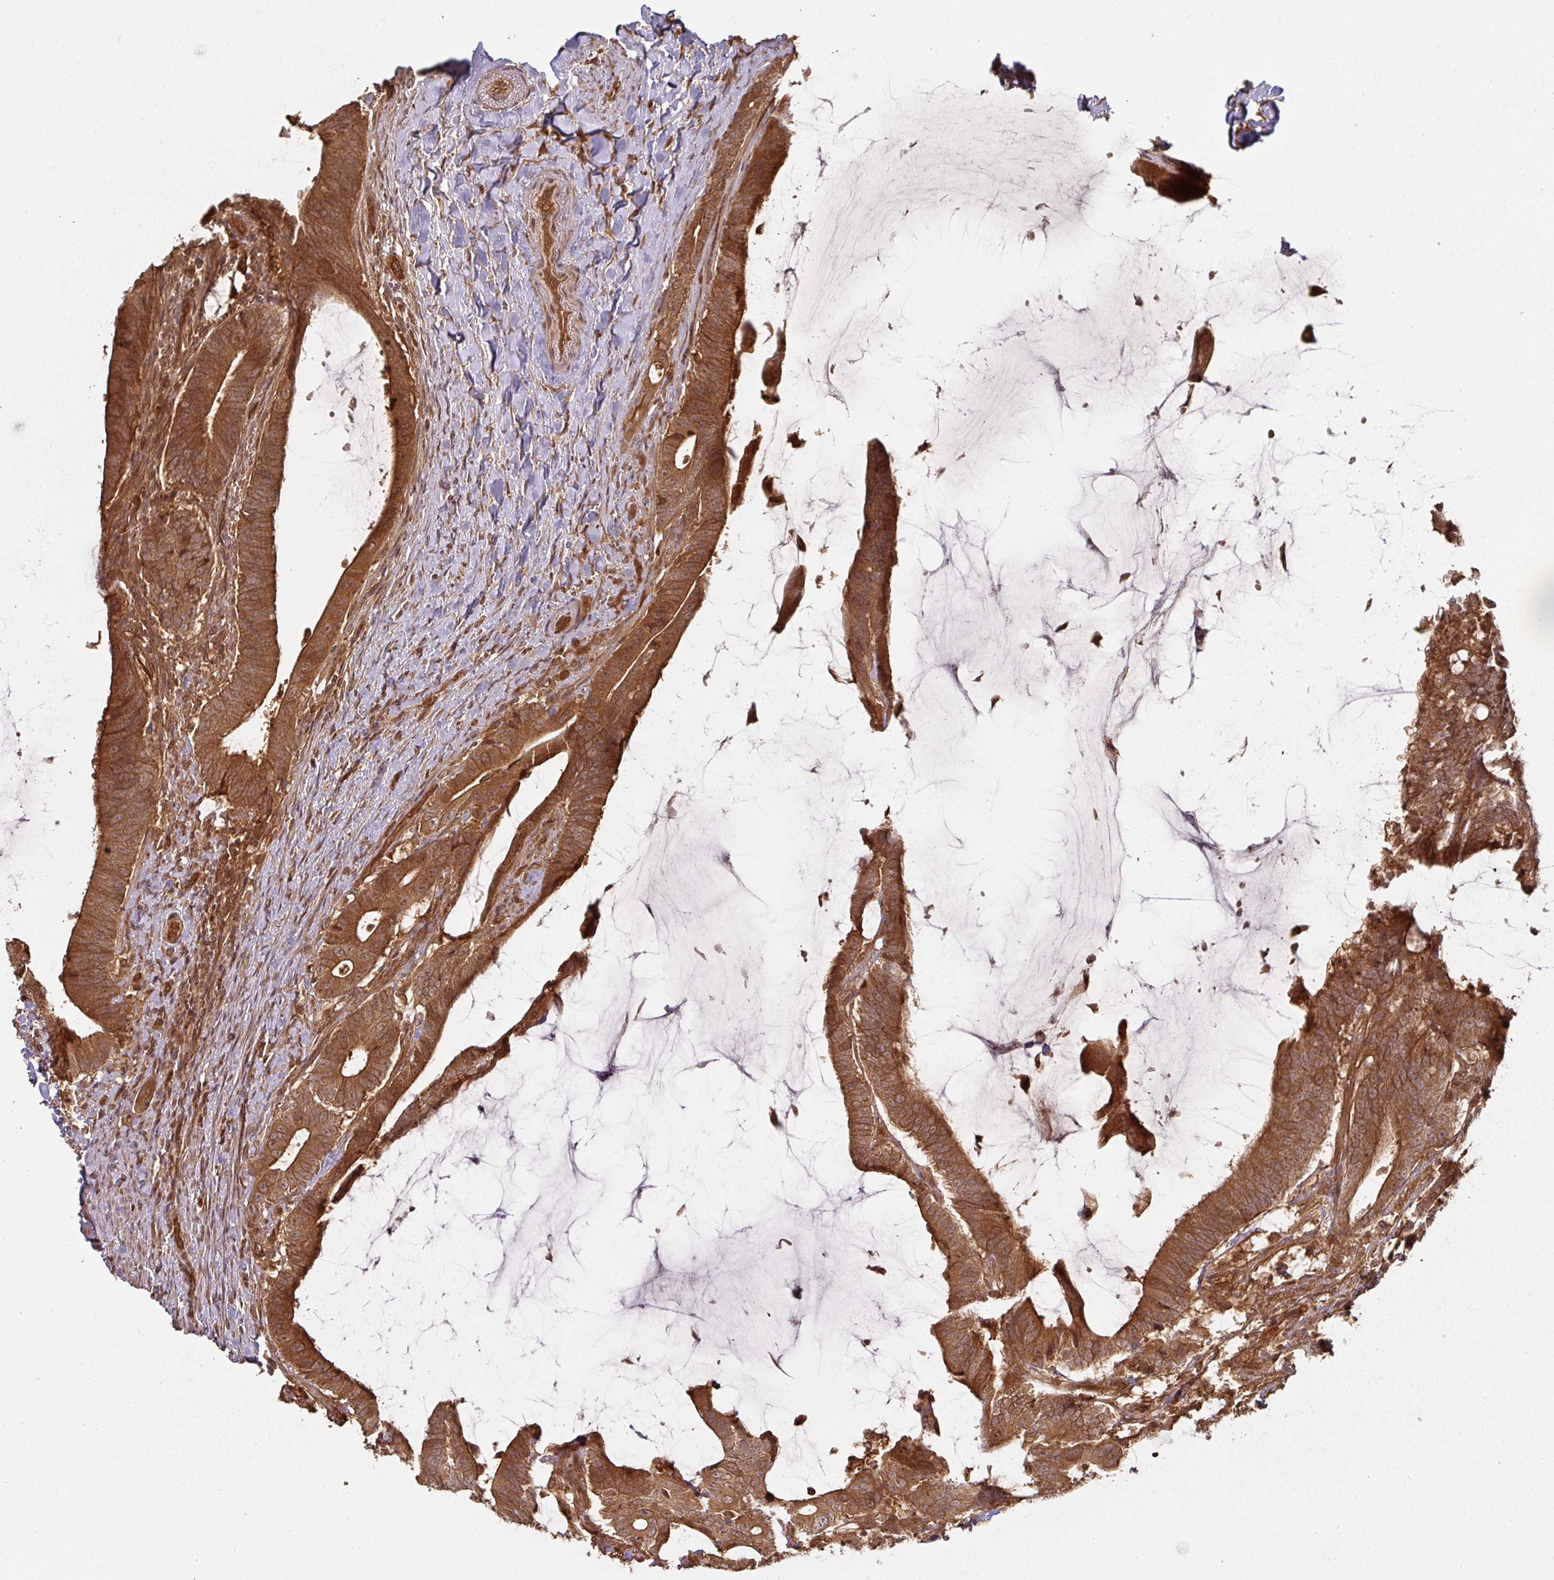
{"staining": {"intensity": "strong", "quantity": ">75%", "location": "cytoplasmic/membranous"}, "tissue": "colorectal cancer", "cell_type": "Tumor cells", "image_type": "cancer", "snomed": [{"axis": "morphology", "description": "Adenocarcinoma, NOS"}, {"axis": "topography", "description": "Colon"}], "caption": "Colorectal adenocarcinoma stained with DAB immunohistochemistry (IHC) displays high levels of strong cytoplasmic/membranous expression in about >75% of tumor cells.", "gene": "EIF4EBP2", "patient": {"sex": "female", "age": 43}}